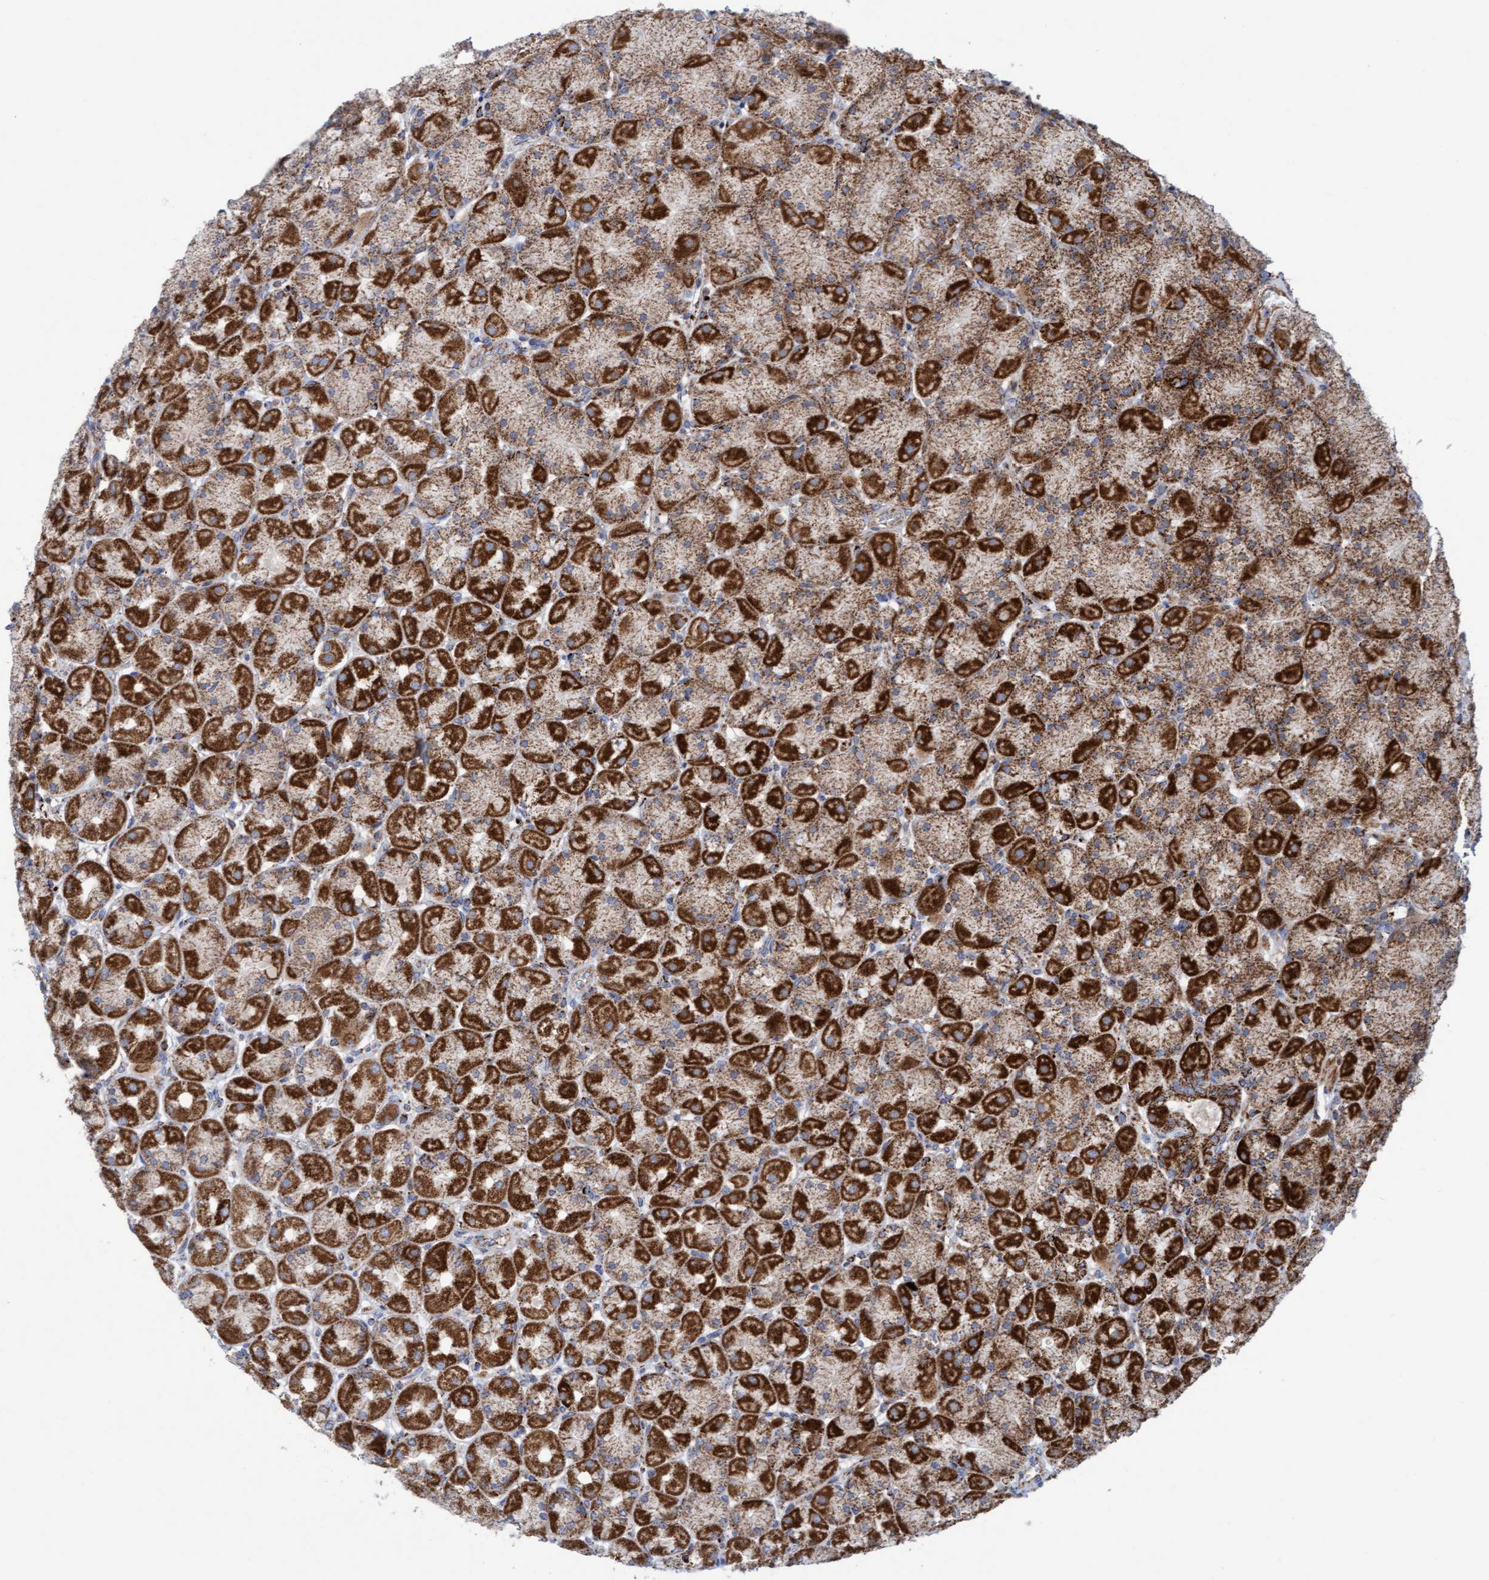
{"staining": {"intensity": "strong", "quantity": ">75%", "location": "cytoplasmic/membranous"}, "tissue": "stomach", "cell_type": "Glandular cells", "image_type": "normal", "snomed": [{"axis": "morphology", "description": "Normal tissue, NOS"}, {"axis": "topography", "description": "Stomach, upper"}], "caption": "Benign stomach exhibits strong cytoplasmic/membranous staining in about >75% of glandular cells (DAB (3,3'-diaminobenzidine) IHC, brown staining for protein, blue staining for nuclei)..", "gene": "GGTA1", "patient": {"sex": "female", "age": 56}}